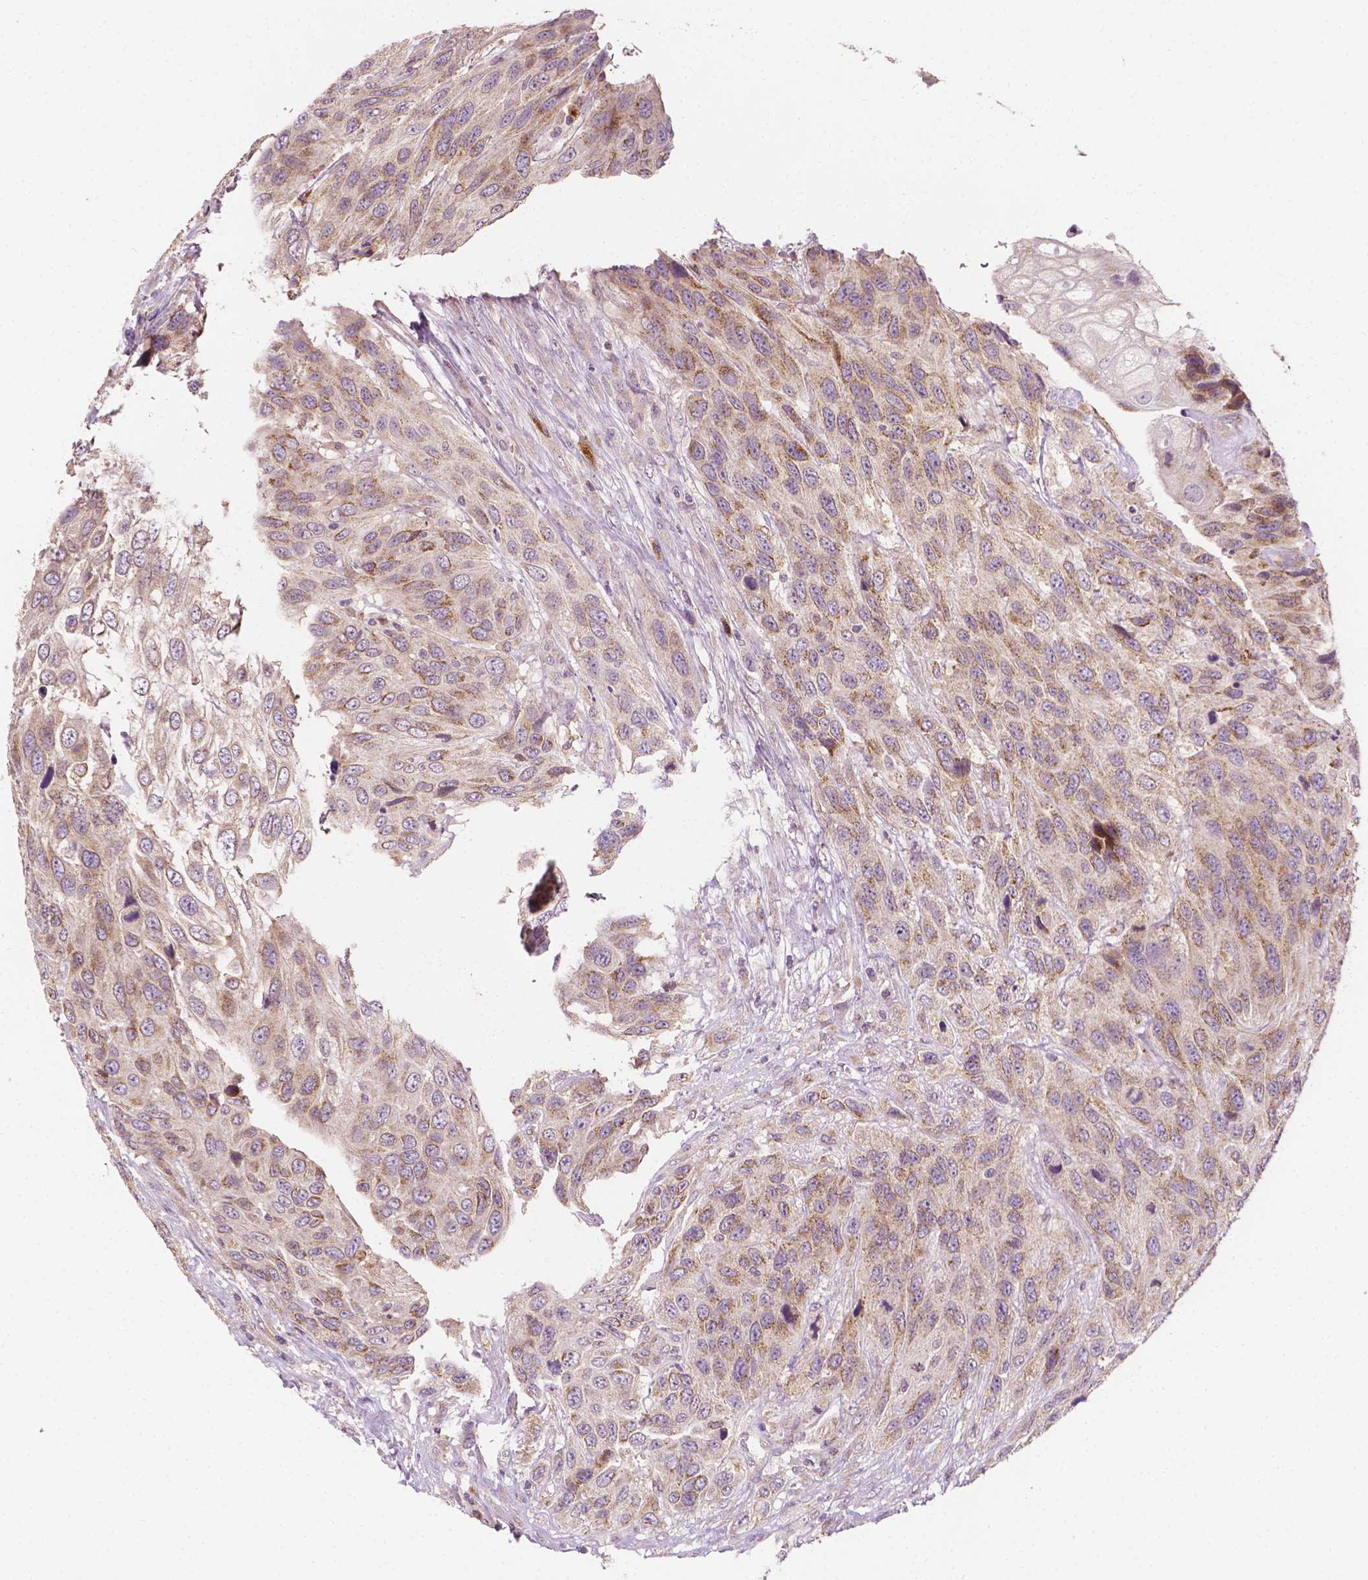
{"staining": {"intensity": "moderate", "quantity": "25%-75%", "location": "cytoplasmic/membranous"}, "tissue": "urothelial cancer", "cell_type": "Tumor cells", "image_type": "cancer", "snomed": [{"axis": "morphology", "description": "Urothelial carcinoma, High grade"}, {"axis": "topography", "description": "Urinary bladder"}], "caption": "A medium amount of moderate cytoplasmic/membranous positivity is identified in approximately 25%-75% of tumor cells in high-grade urothelial carcinoma tissue.", "gene": "EBAG9", "patient": {"sex": "female", "age": 70}}